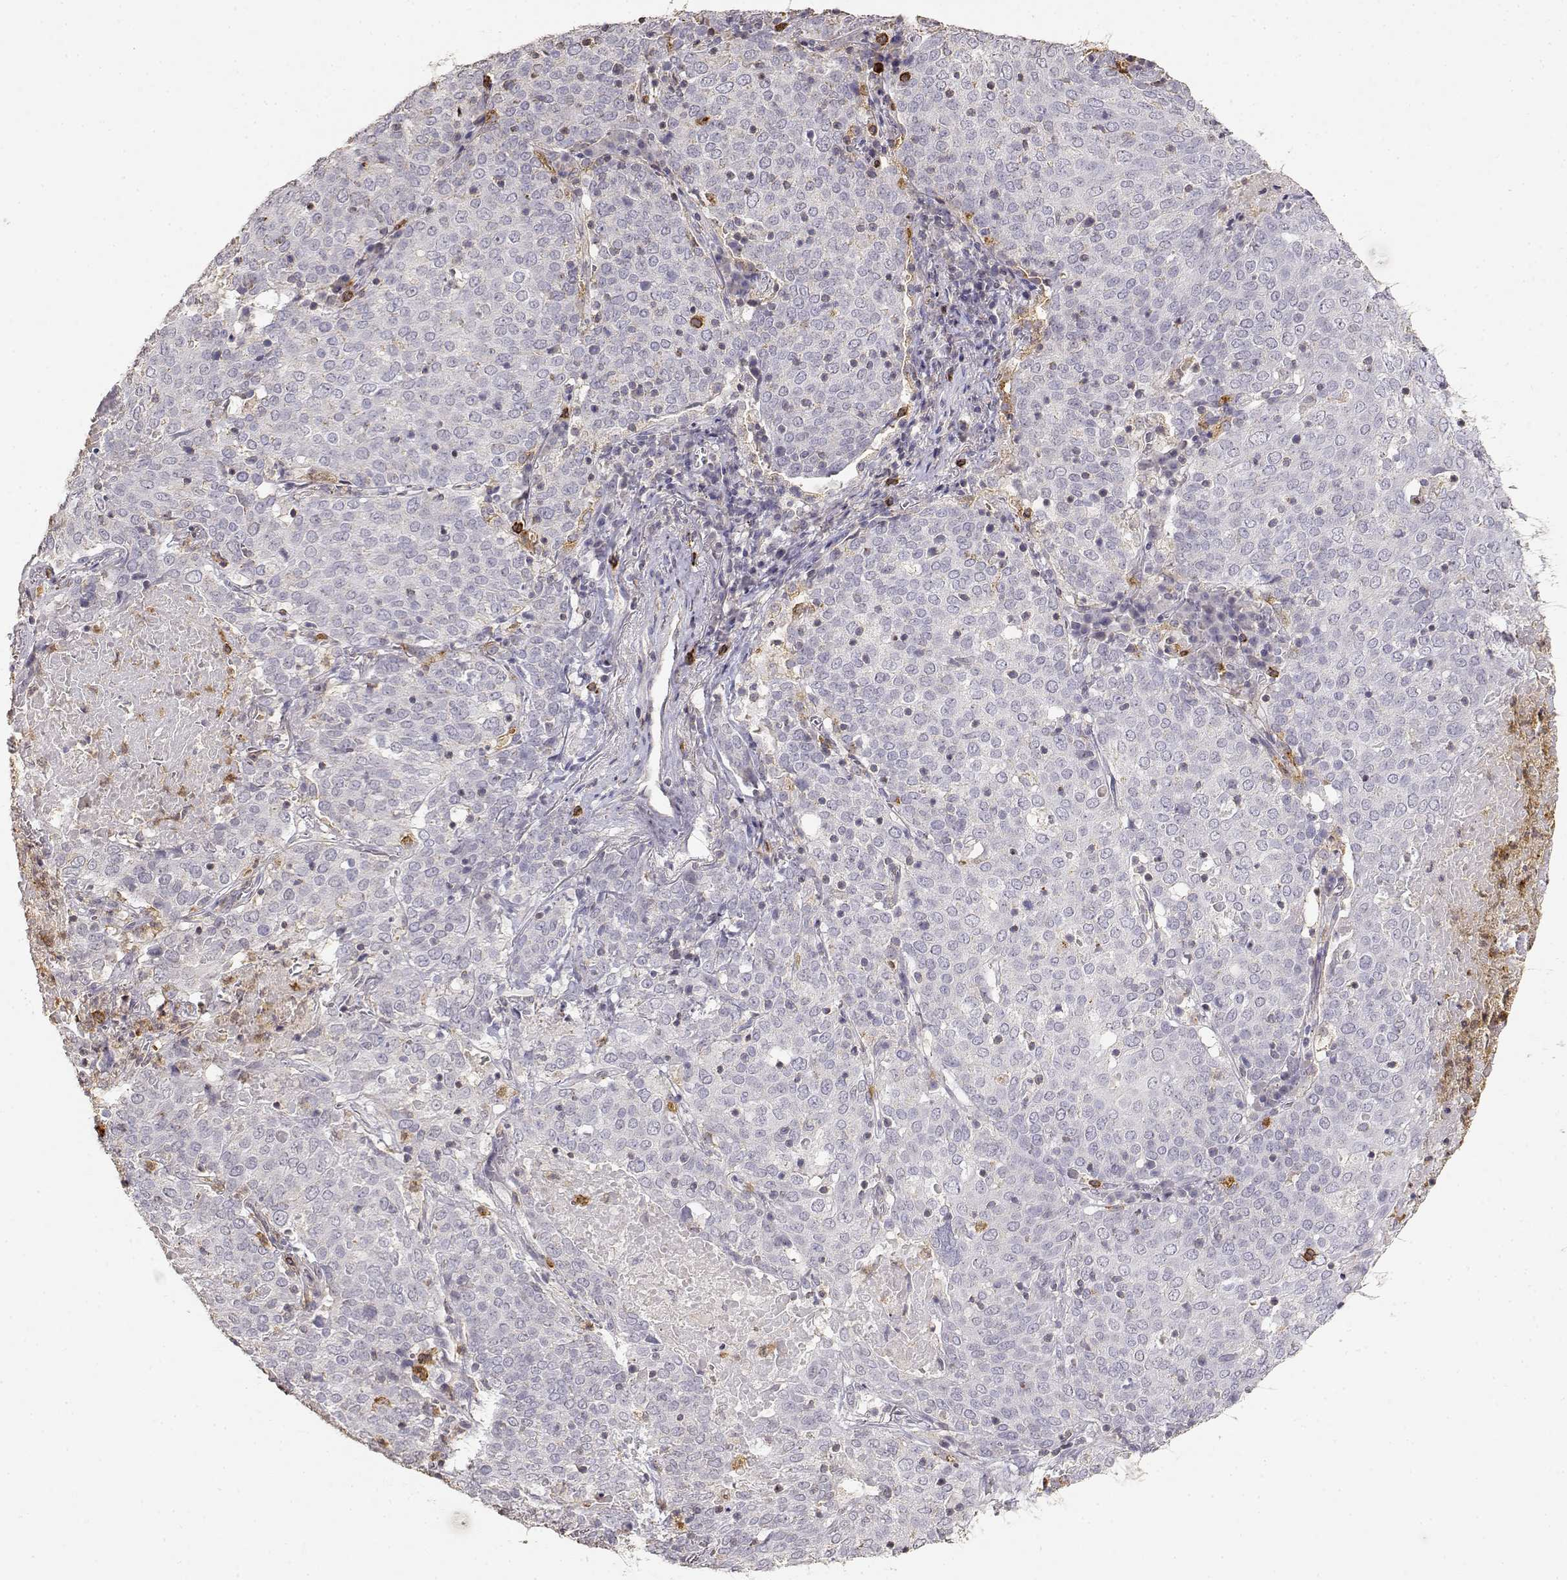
{"staining": {"intensity": "negative", "quantity": "none", "location": "none"}, "tissue": "lung cancer", "cell_type": "Tumor cells", "image_type": "cancer", "snomed": [{"axis": "morphology", "description": "Squamous cell carcinoma, NOS"}, {"axis": "topography", "description": "Lung"}], "caption": "Human lung squamous cell carcinoma stained for a protein using immunohistochemistry (IHC) displays no staining in tumor cells.", "gene": "TNFRSF10C", "patient": {"sex": "male", "age": 82}}